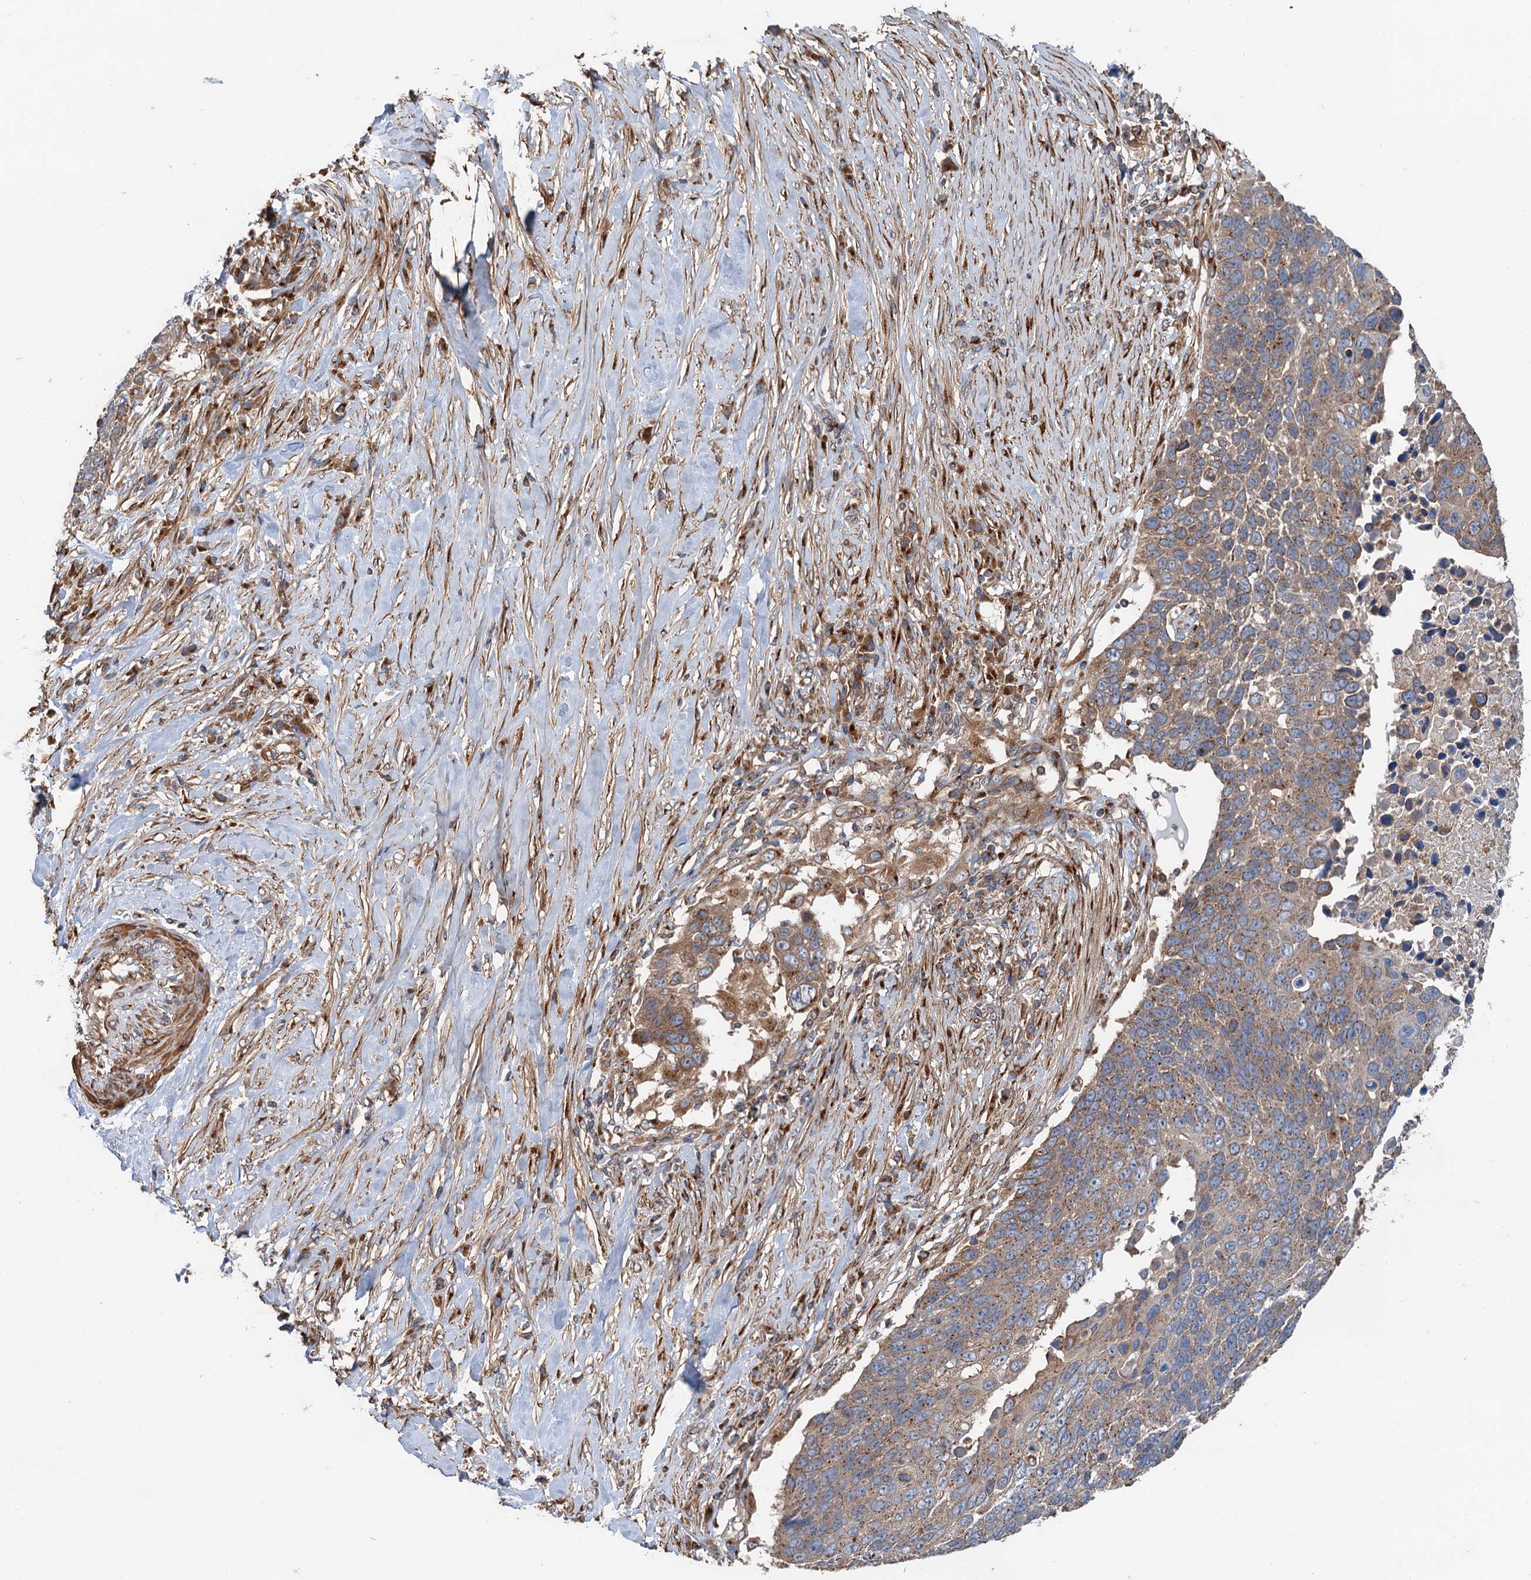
{"staining": {"intensity": "moderate", "quantity": ">75%", "location": "cytoplasmic/membranous"}, "tissue": "lung cancer", "cell_type": "Tumor cells", "image_type": "cancer", "snomed": [{"axis": "morphology", "description": "Normal tissue, NOS"}, {"axis": "morphology", "description": "Squamous cell carcinoma, NOS"}, {"axis": "topography", "description": "Lymph node"}, {"axis": "topography", "description": "Lung"}], "caption": "This histopathology image displays immunohistochemistry staining of human lung squamous cell carcinoma, with medium moderate cytoplasmic/membranous staining in approximately >75% of tumor cells.", "gene": "ANKRD26", "patient": {"sex": "male", "age": 66}}